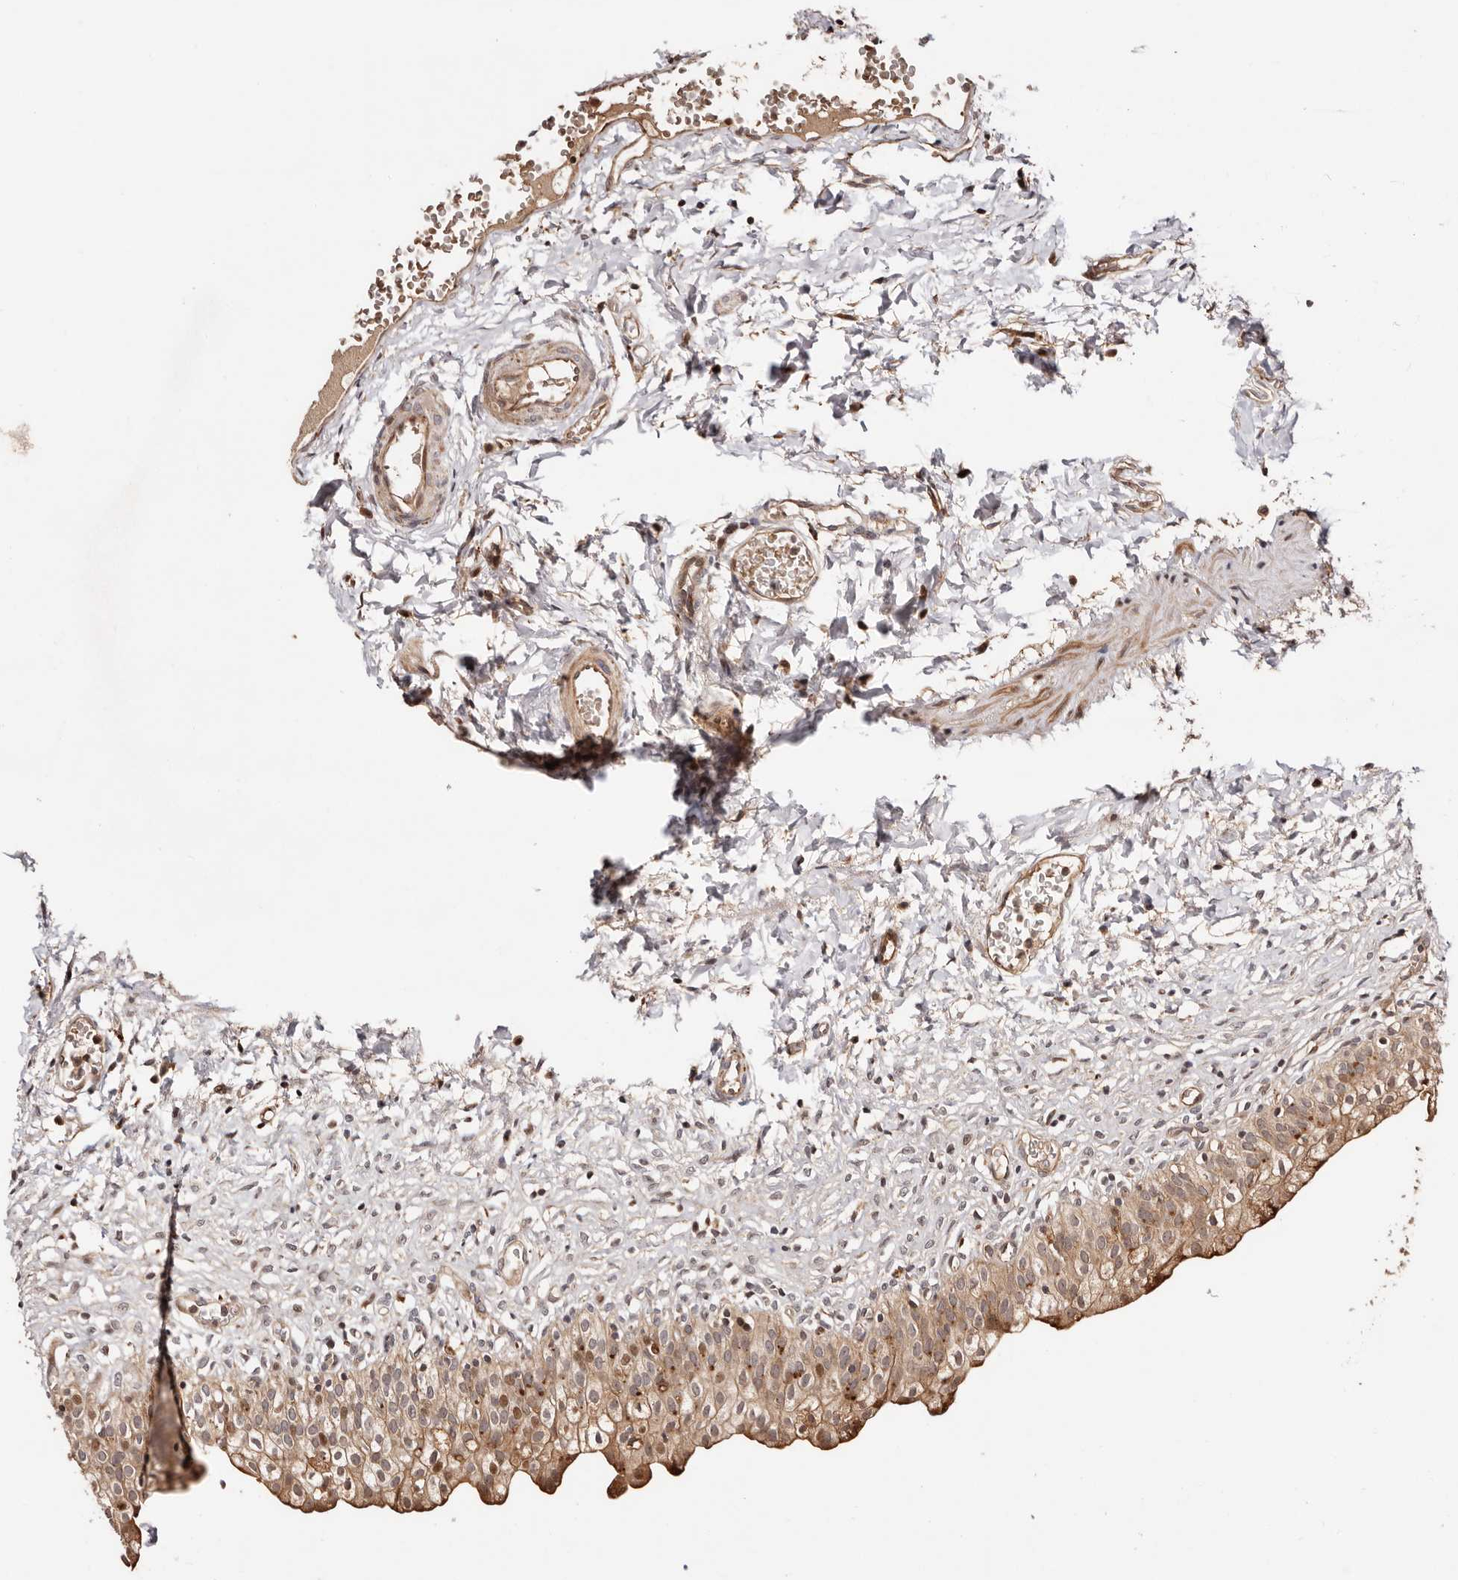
{"staining": {"intensity": "moderate", "quantity": ">75%", "location": "cytoplasmic/membranous,nuclear"}, "tissue": "urinary bladder", "cell_type": "Urothelial cells", "image_type": "normal", "snomed": [{"axis": "morphology", "description": "Normal tissue, NOS"}, {"axis": "topography", "description": "Urinary bladder"}], "caption": "Moderate cytoplasmic/membranous,nuclear staining is seen in approximately >75% of urothelial cells in benign urinary bladder.", "gene": "PTPN22", "patient": {"sex": "male", "age": 55}}